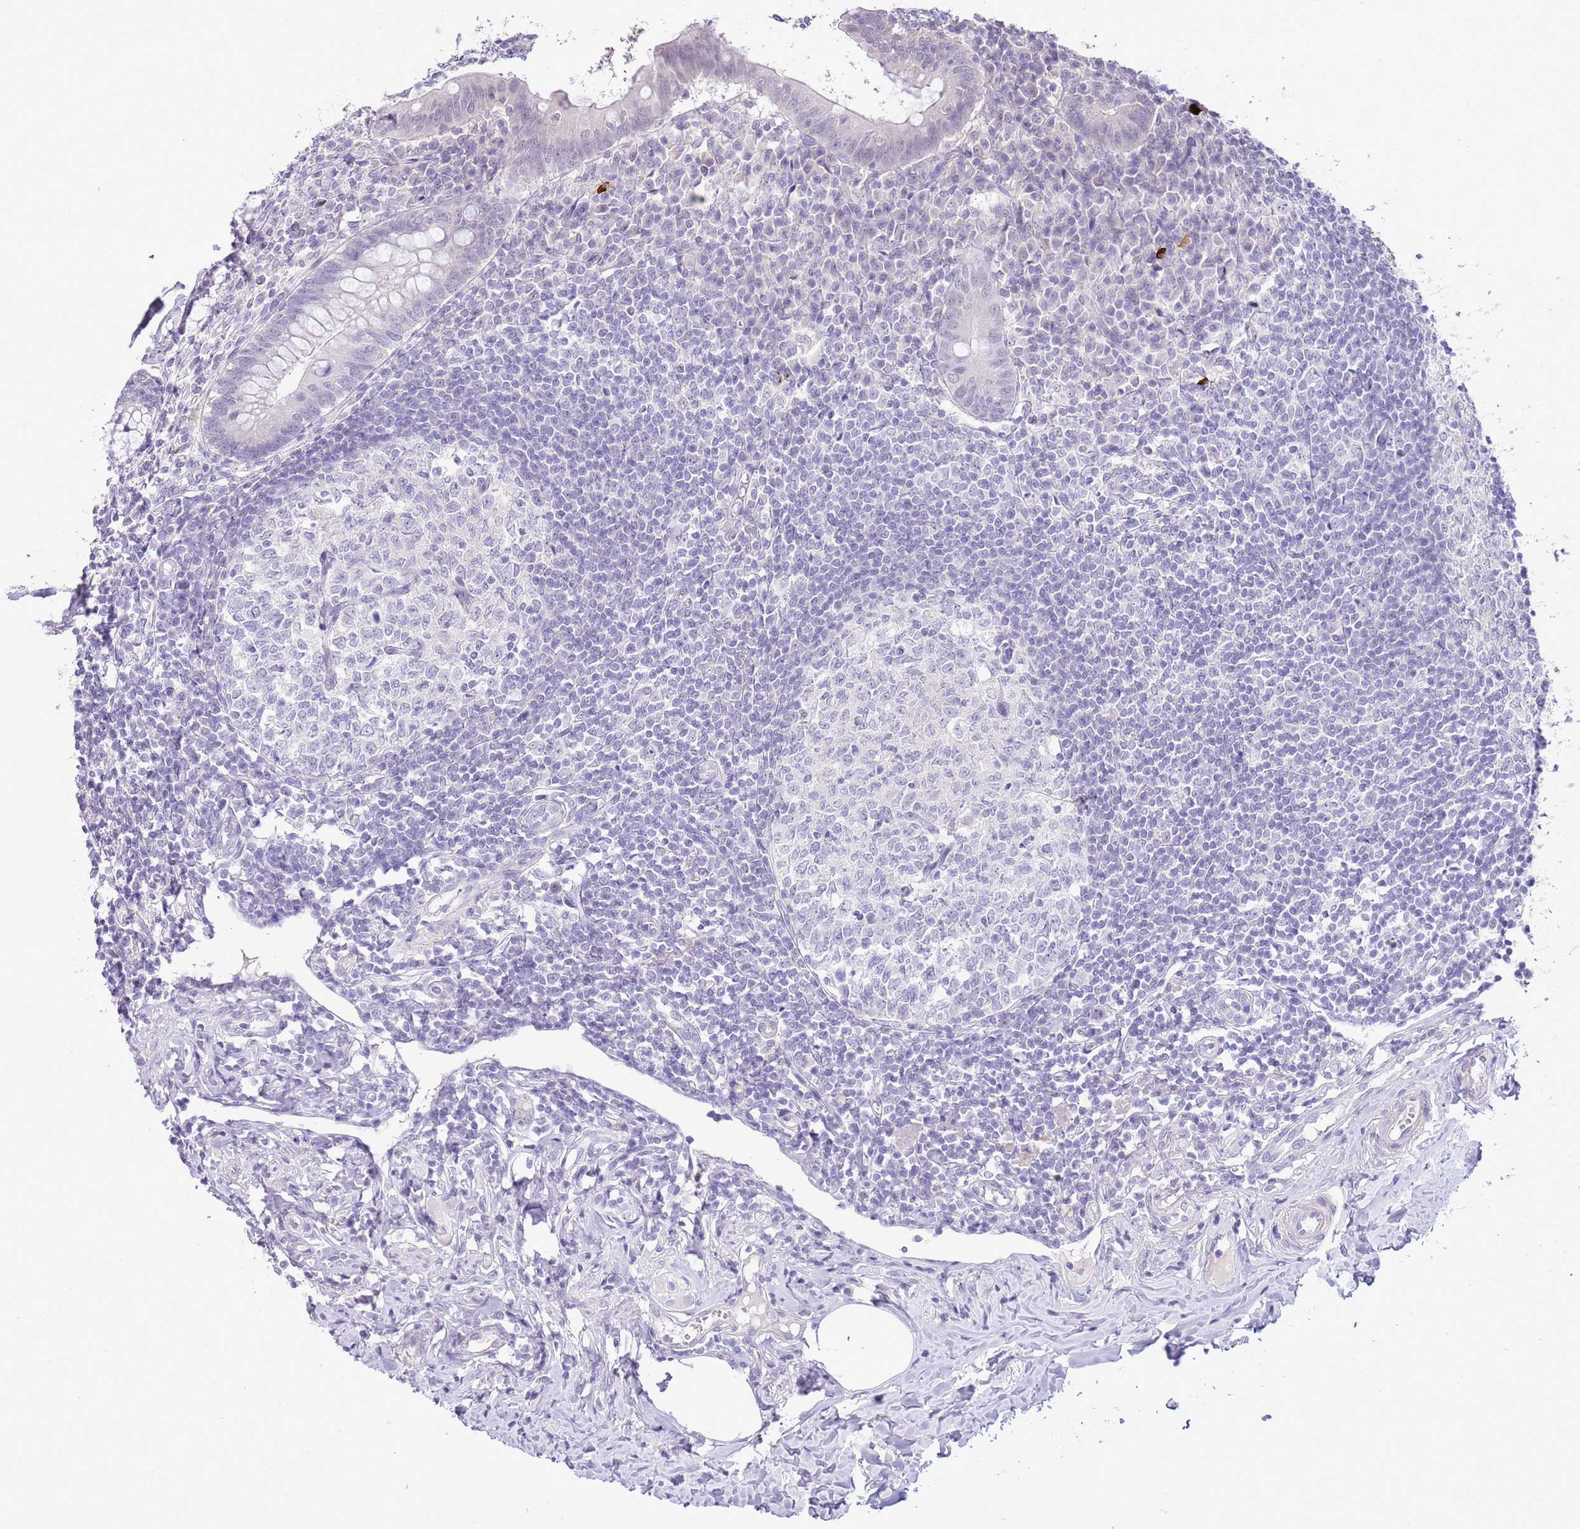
{"staining": {"intensity": "negative", "quantity": "none", "location": "none"}, "tissue": "appendix", "cell_type": "Glandular cells", "image_type": "normal", "snomed": [{"axis": "morphology", "description": "Normal tissue, NOS"}, {"axis": "topography", "description": "Appendix"}], "caption": "Glandular cells show no significant protein positivity in benign appendix. Nuclei are stained in blue.", "gene": "MIDN", "patient": {"sex": "female", "age": 33}}